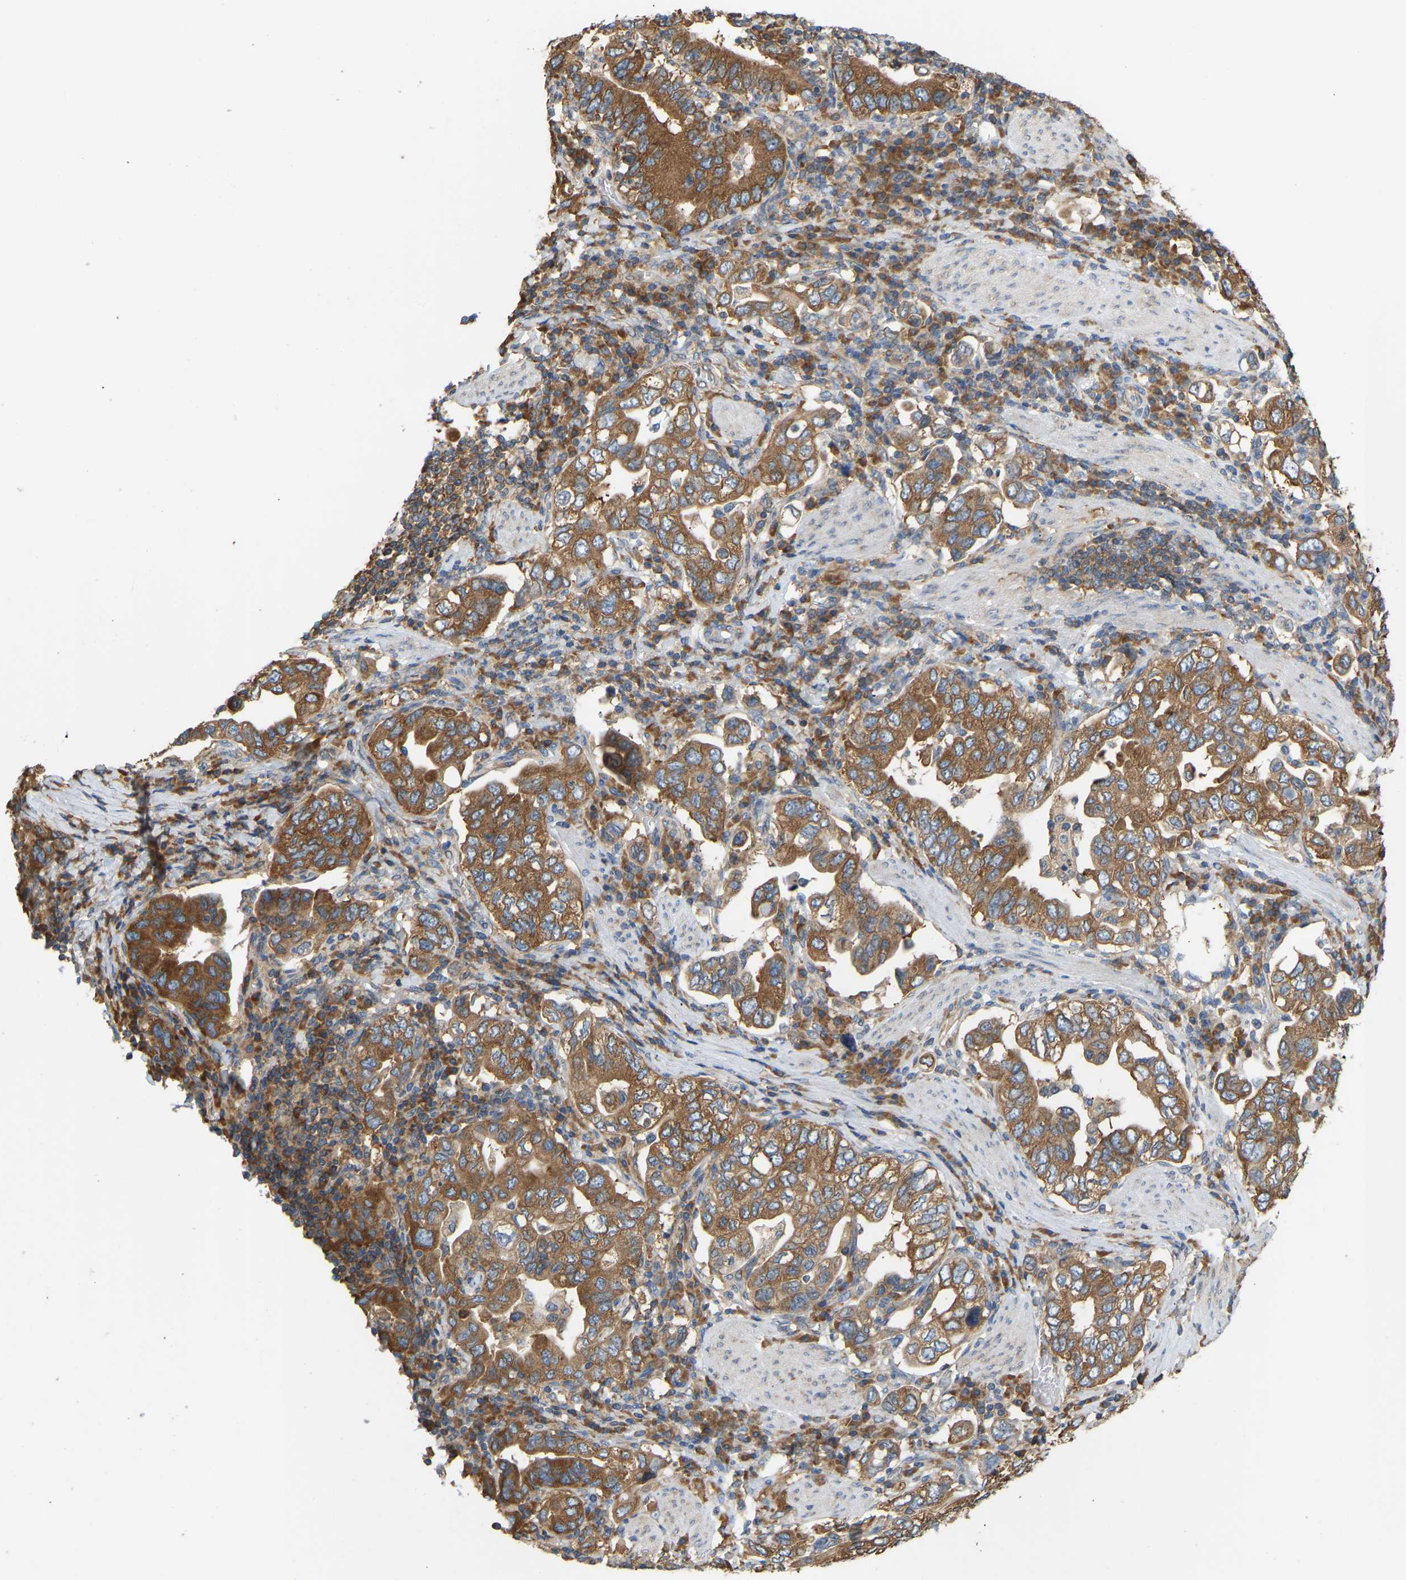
{"staining": {"intensity": "moderate", "quantity": ">75%", "location": "cytoplasmic/membranous"}, "tissue": "stomach cancer", "cell_type": "Tumor cells", "image_type": "cancer", "snomed": [{"axis": "morphology", "description": "Adenocarcinoma, NOS"}, {"axis": "topography", "description": "Stomach, upper"}], "caption": "Adenocarcinoma (stomach) stained for a protein demonstrates moderate cytoplasmic/membranous positivity in tumor cells.", "gene": "RPS6KB2", "patient": {"sex": "male", "age": 62}}